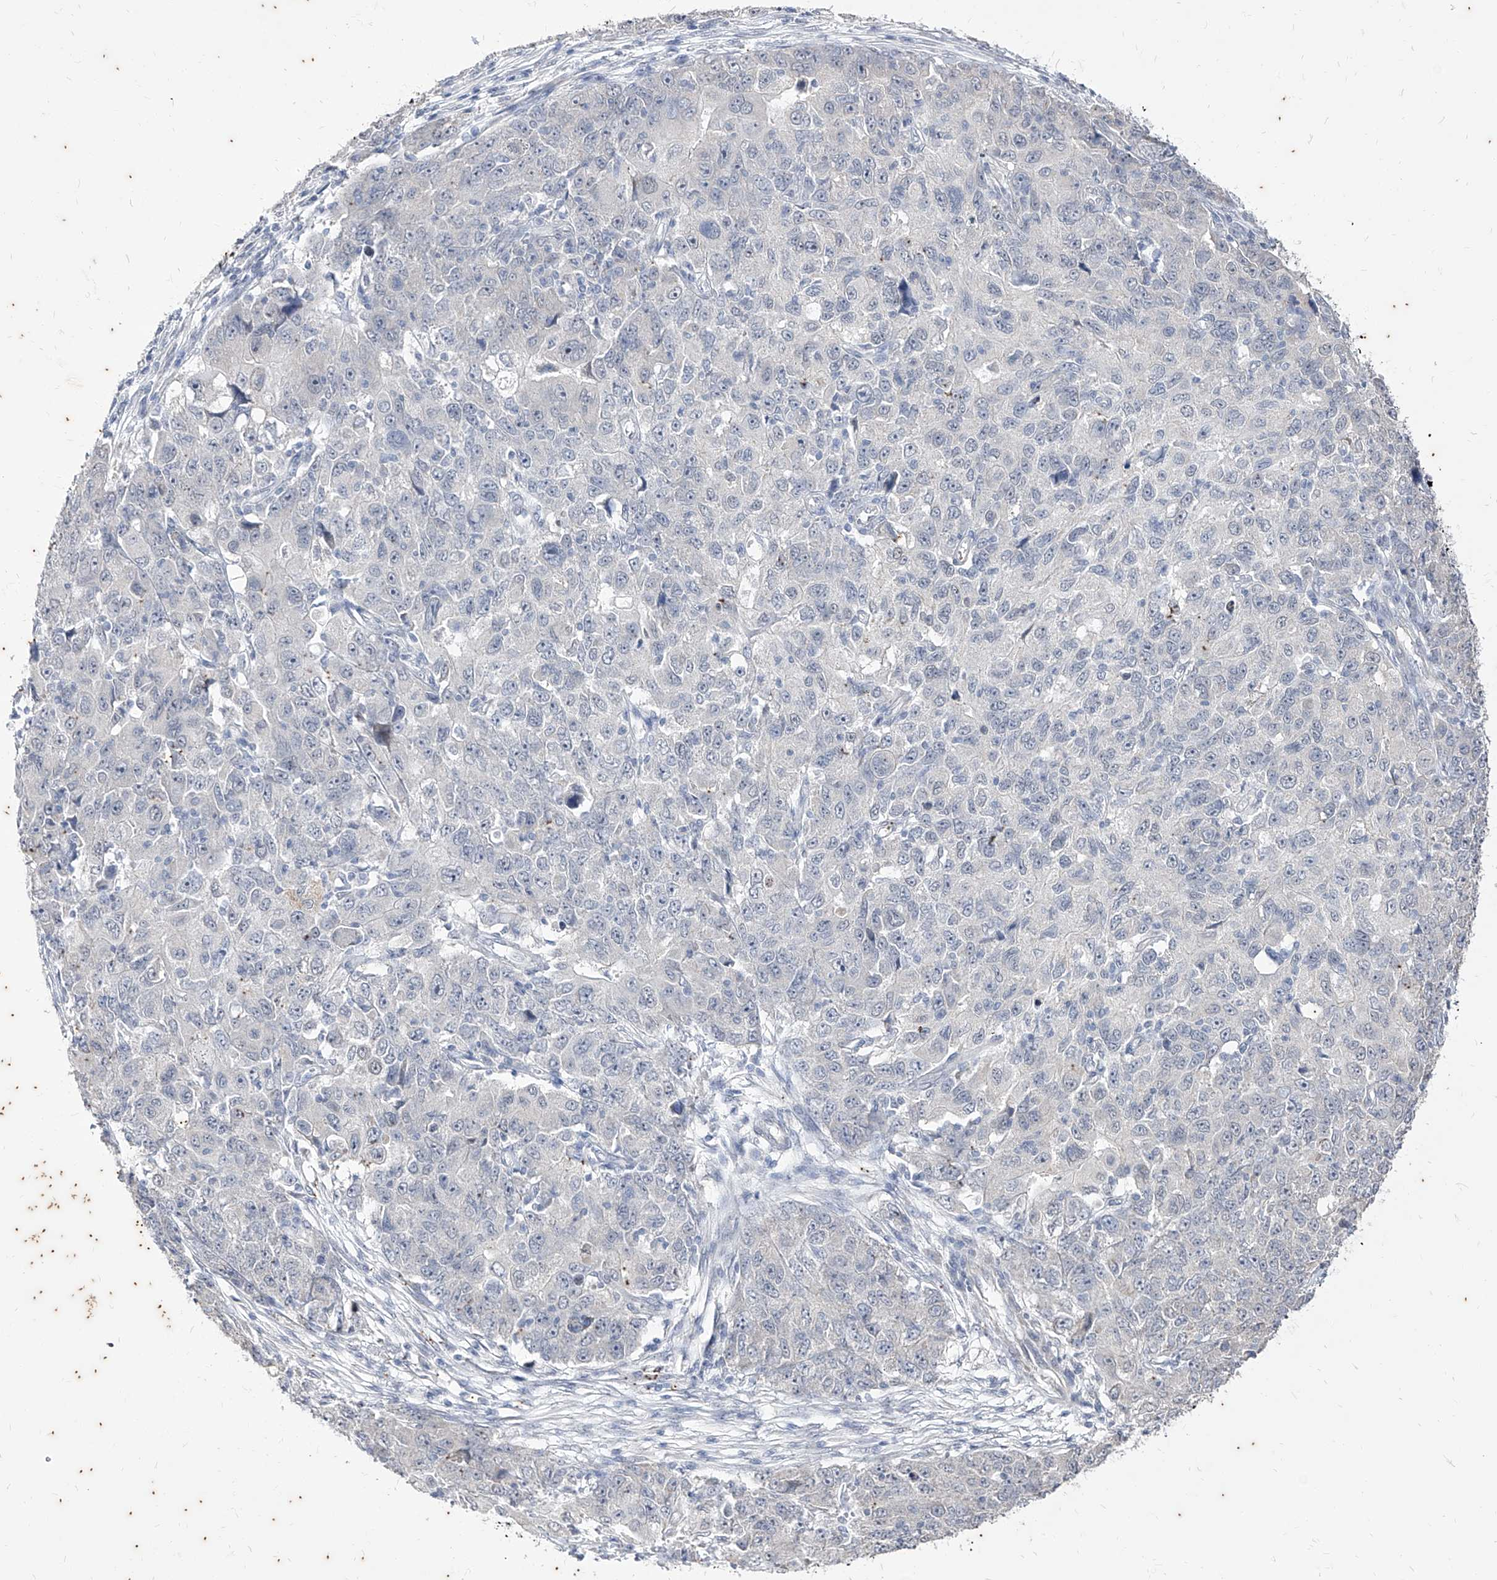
{"staining": {"intensity": "negative", "quantity": "none", "location": "none"}, "tissue": "ovarian cancer", "cell_type": "Tumor cells", "image_type": "cancer", "snomed": [{"axis": "morphology", "description": "Carcinoma, endometroid"}, {"axis": "topography", "description": "Ovary"}], "caption": "IHC photomicrograph of human ovarian endometroid carcinoma stained for a protein (brown), which shows no positivity in tumor cells.", "gene": "PHF20L1", "patient": {"sex": "female", "age": 42}}